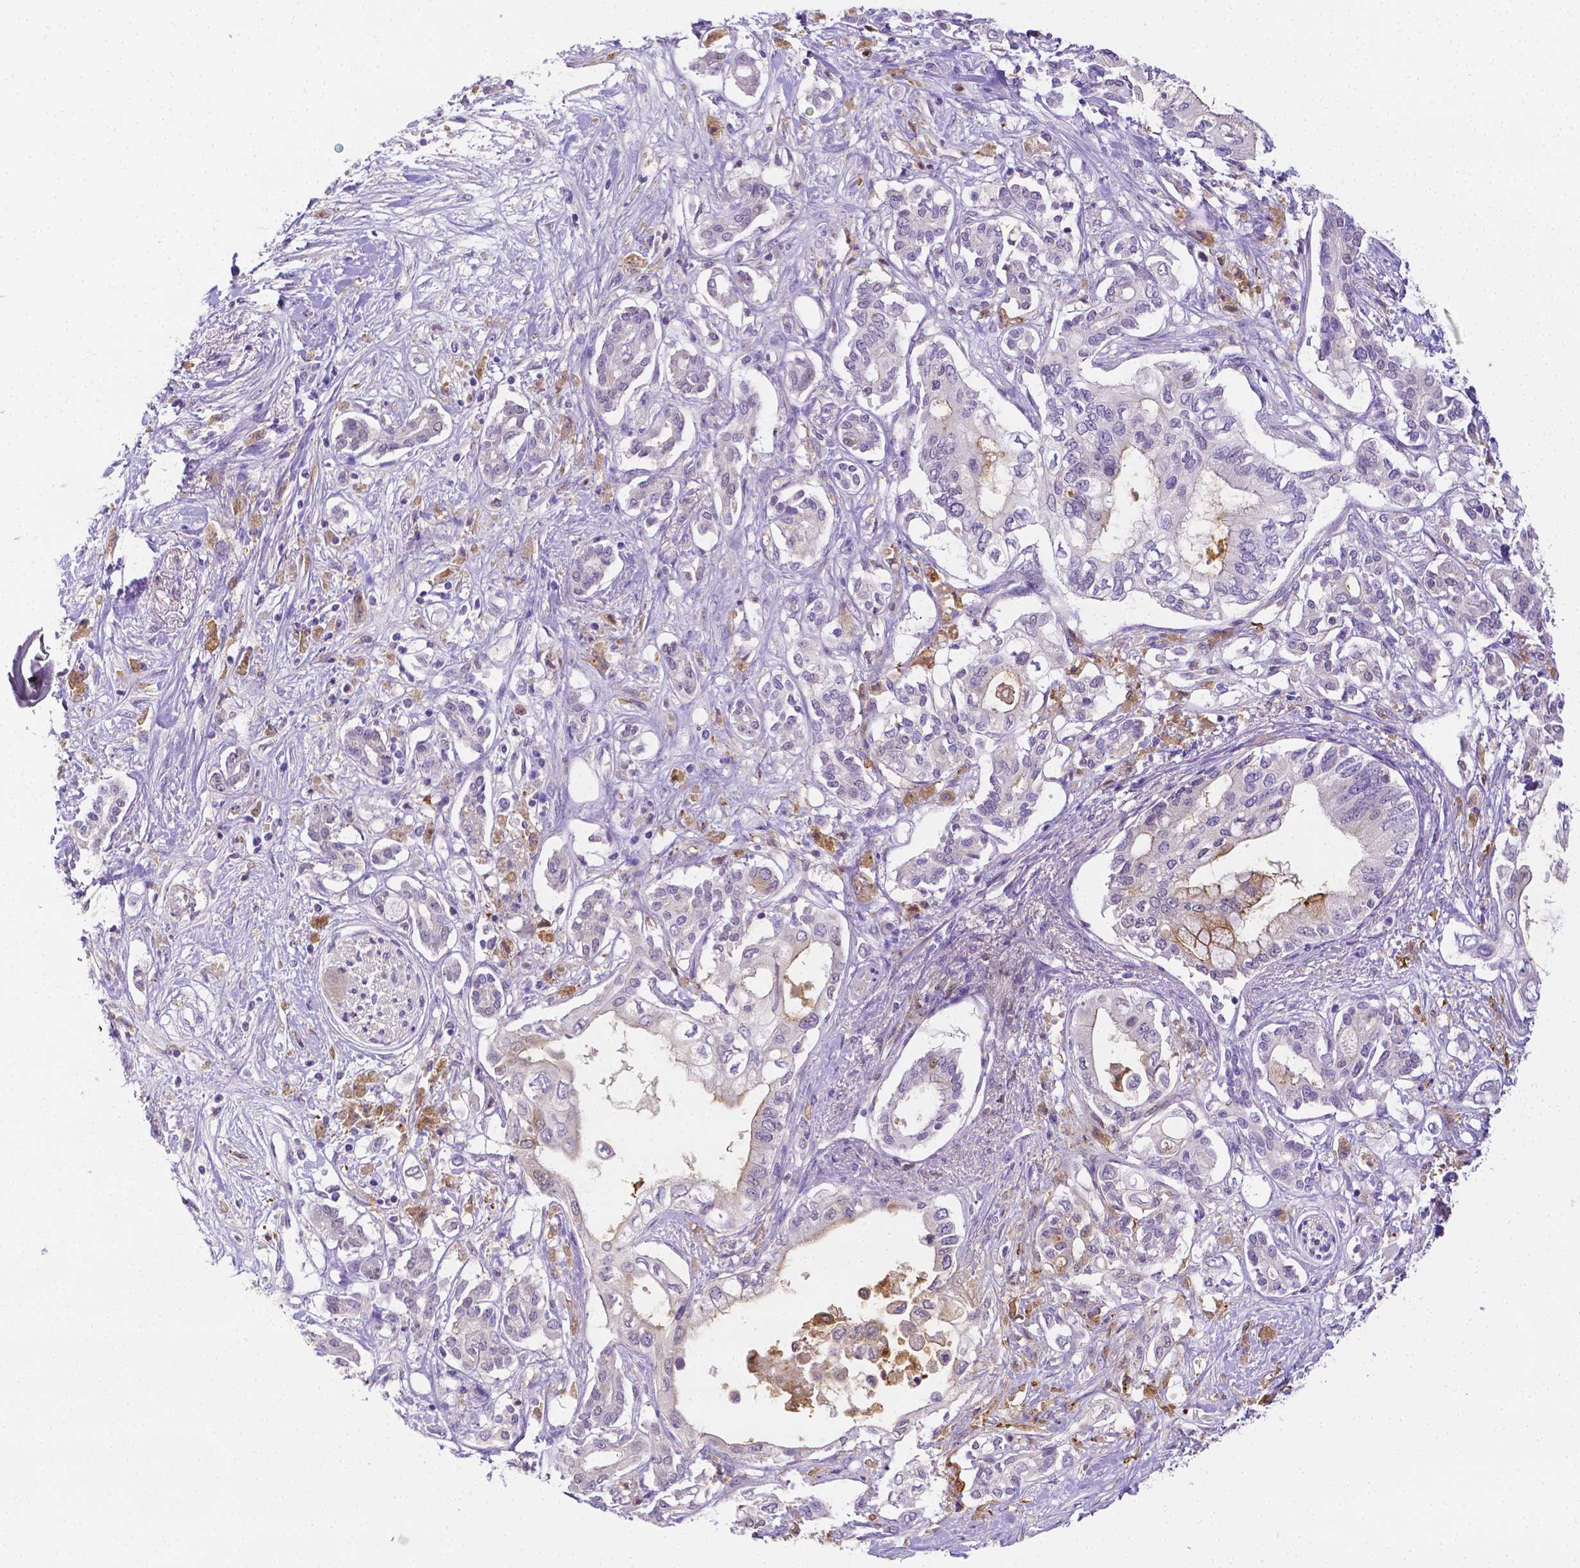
{"staining": {"intensity": "negative", "quantity": "none", "location": "none"}, "tissue": "pancreatic cancer", "cell_type": "Tumor cells", "image_type": "cancer", "snomed": [{"axis": "morphology", "description": "Adenocarcinoma, NOS"}, {"axis": "topography", "description": "Pancreas"}], "caption": "Adenocarcinoma (pancreatic) was stained to show a protein in brown. There is no significant positivity in tumor cells.", "gene": "NXPH2", "patient": {"sex": "female", "age": 63}}